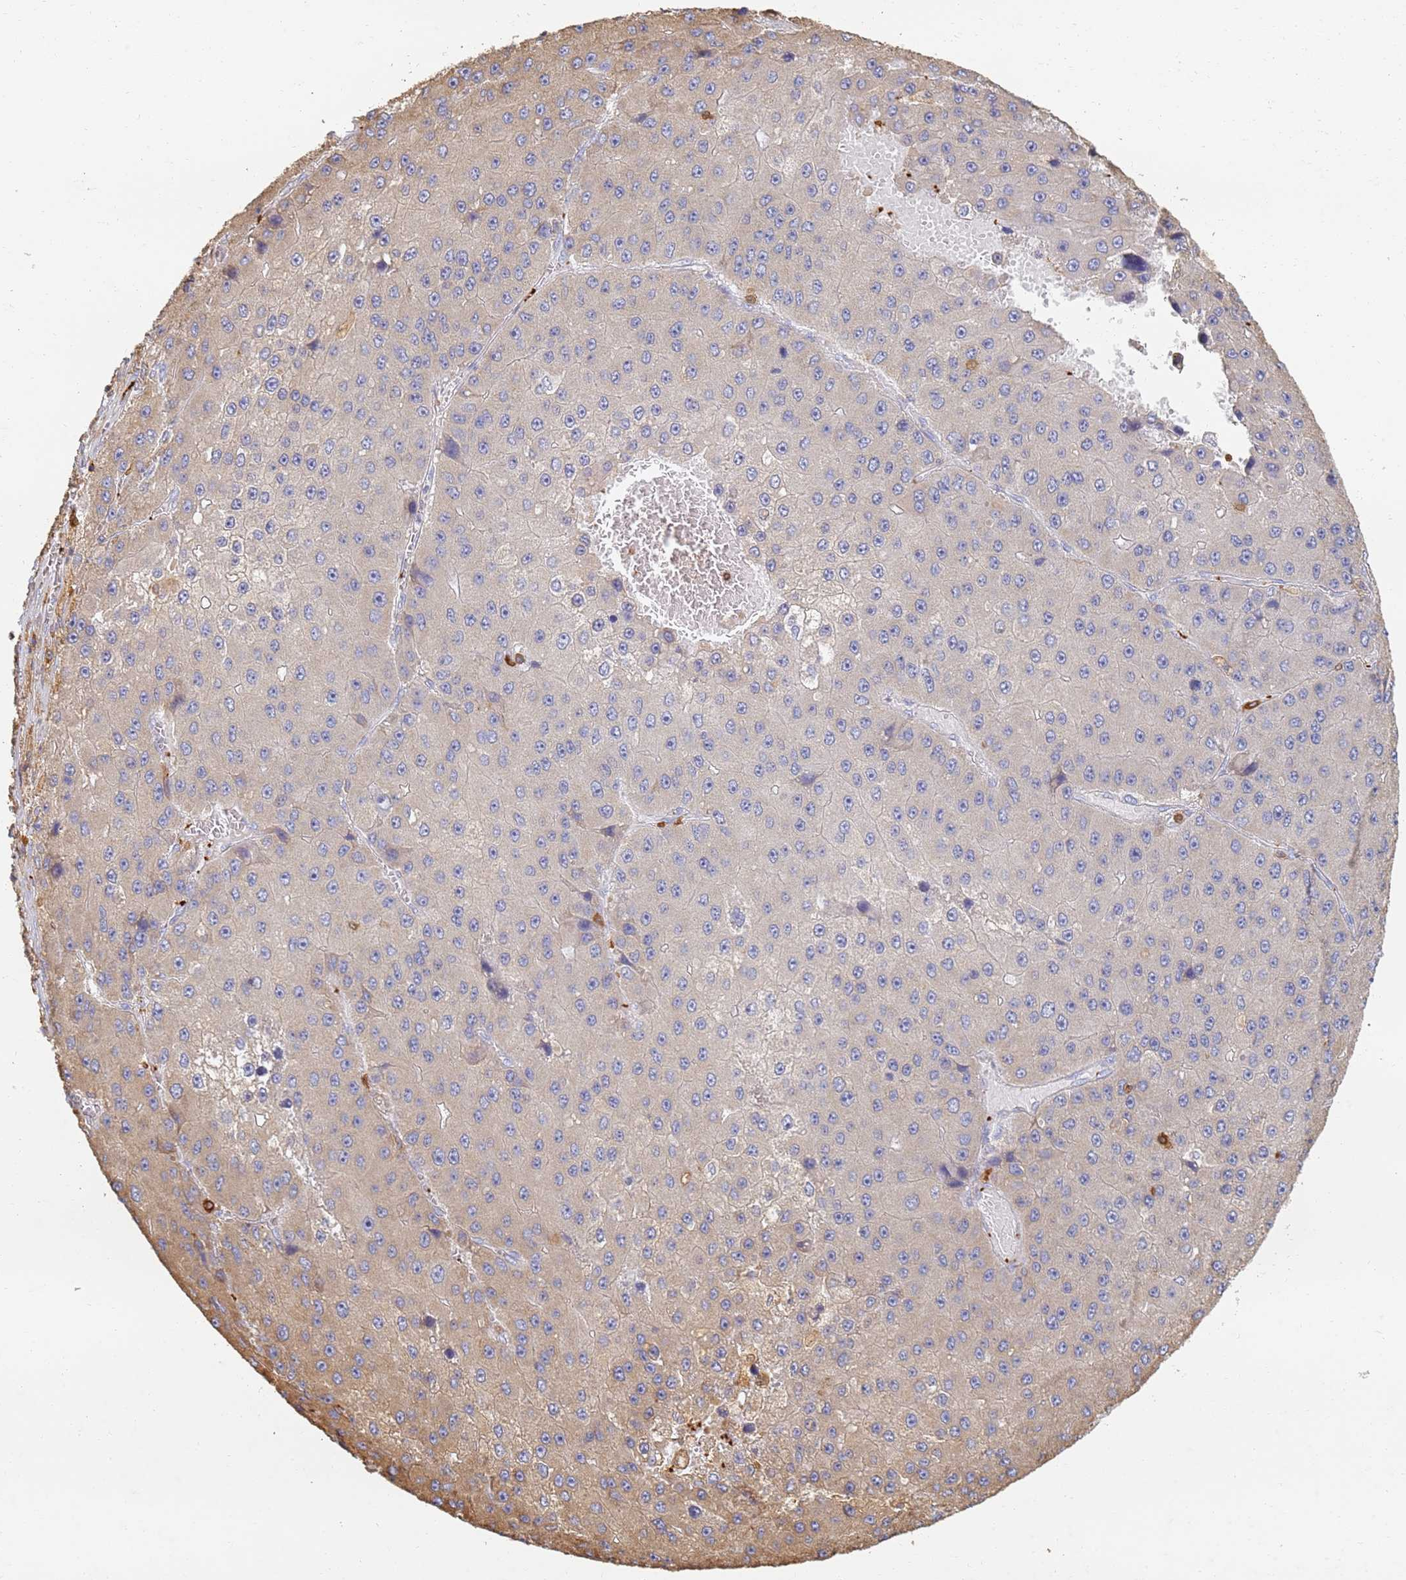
{"staining": {"intensity": "negative", "quantity": "none", "location": "none"}, "tissue": "liver cancer", "cell_type": "Tumor cells", "image_type": "cancer", "snomed": [{"axis": "morphology", "description": "Carcinoma, Hepatocellular, NOS"}, {"axis": "topography", "description": "Liver"}], "caption": "The immunohistochemistry (IHC) micrograph has no significant staining in tumor cells of liver cancer tissue.", "gene": "BIN2", "patient": {"sex": "female", "age": 73}}